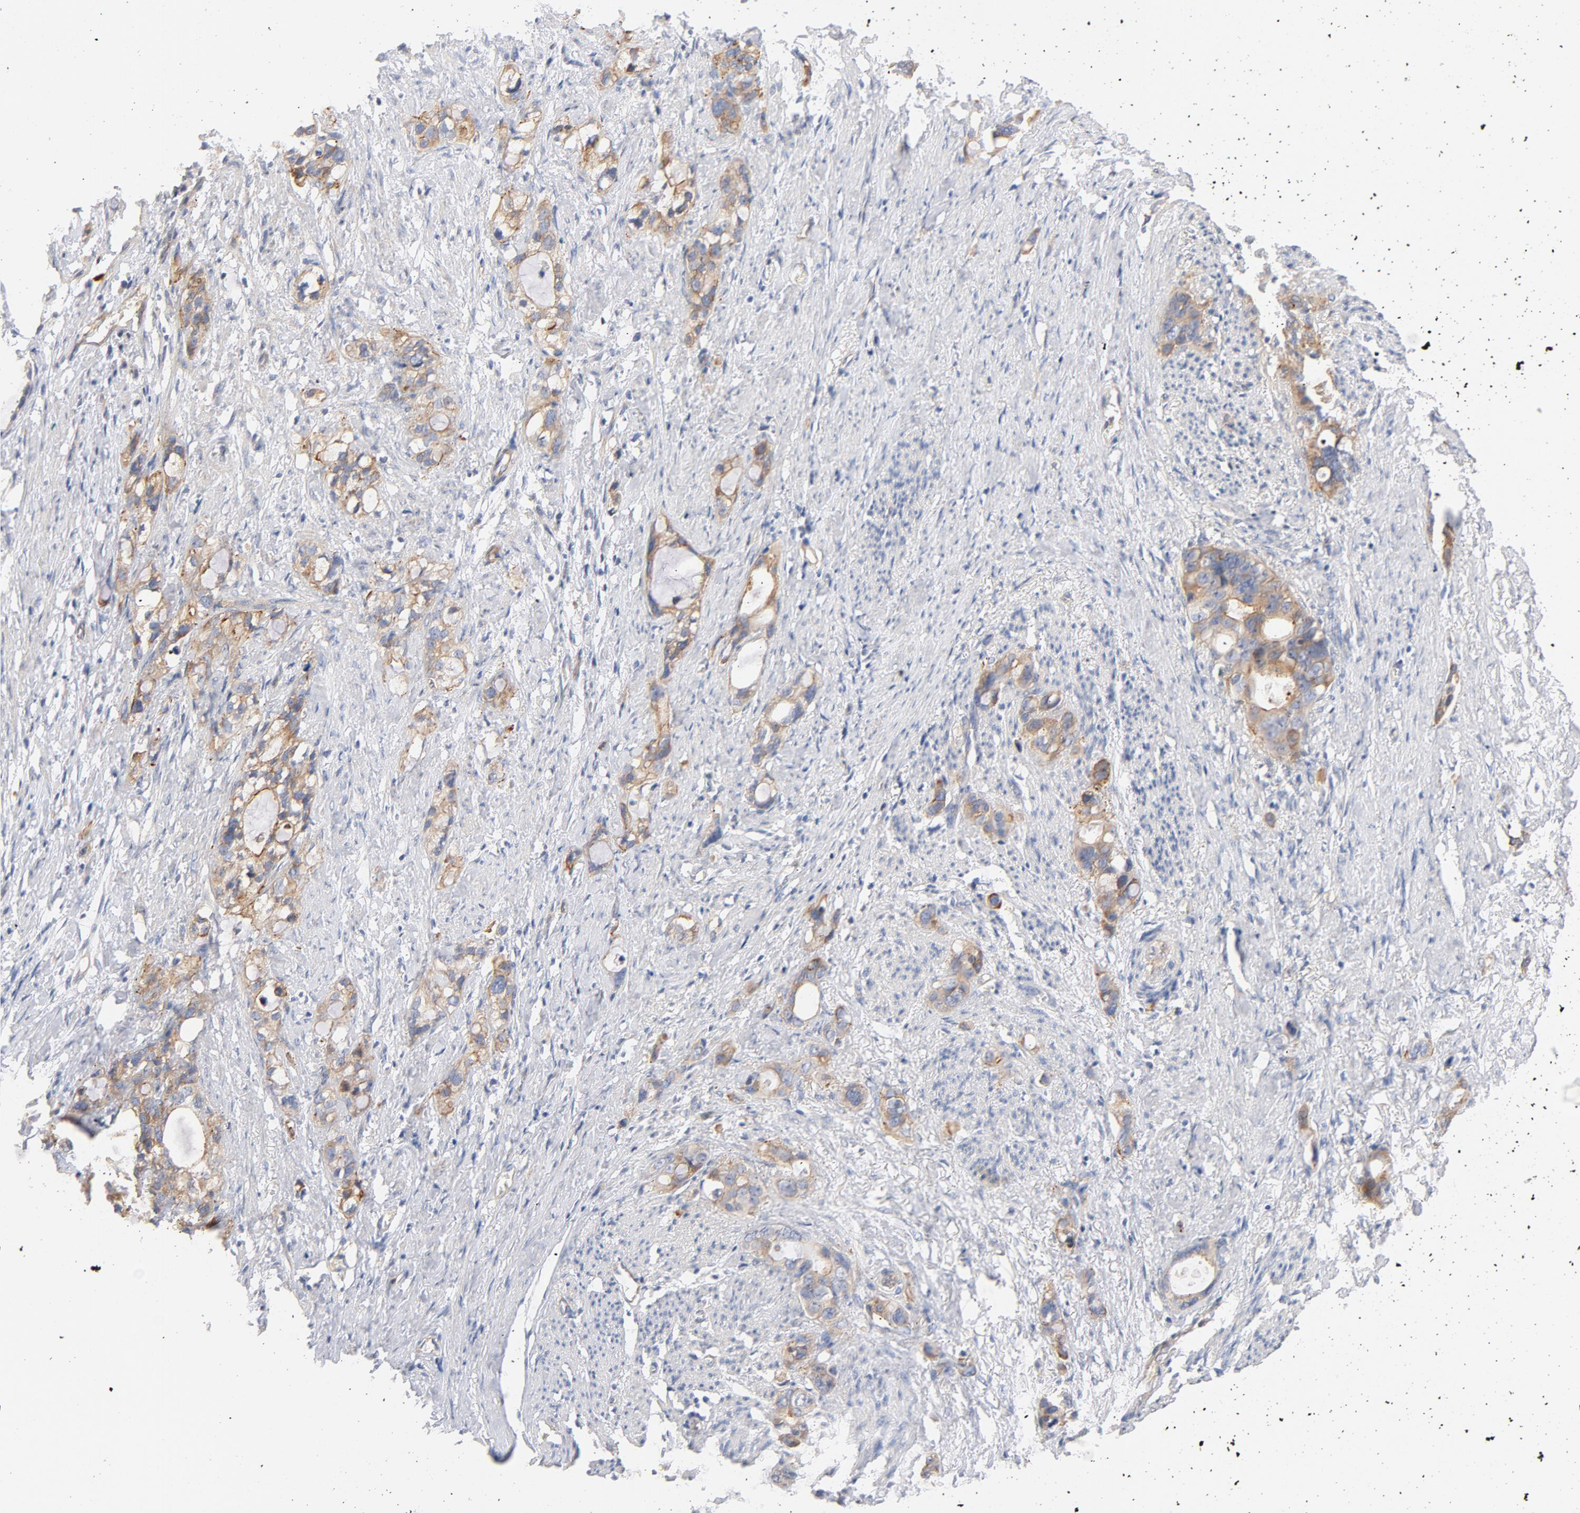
{"staining": {"intensity": "moderate", "quantity": ">75%", "location": "cytoplasmic/membranous"}, "tissue": "stomach cancer", "cell_type": "Tumor cells", "image_type": "cancer", "snomed": [{"axis": "morphology", "description": "Adenocarcinoma, NOS"}, {"axis": "topography", "description": "Stomach"}], "caption": "Adenocarcinoma (stomach) was stained to show a protein in brown. There is medium levels of moderate cytoplasmic/membranous staining in approximately >75% of tumor cells.", "gene": "STRN3", "patient": {"sex": "female", "age": 75}}